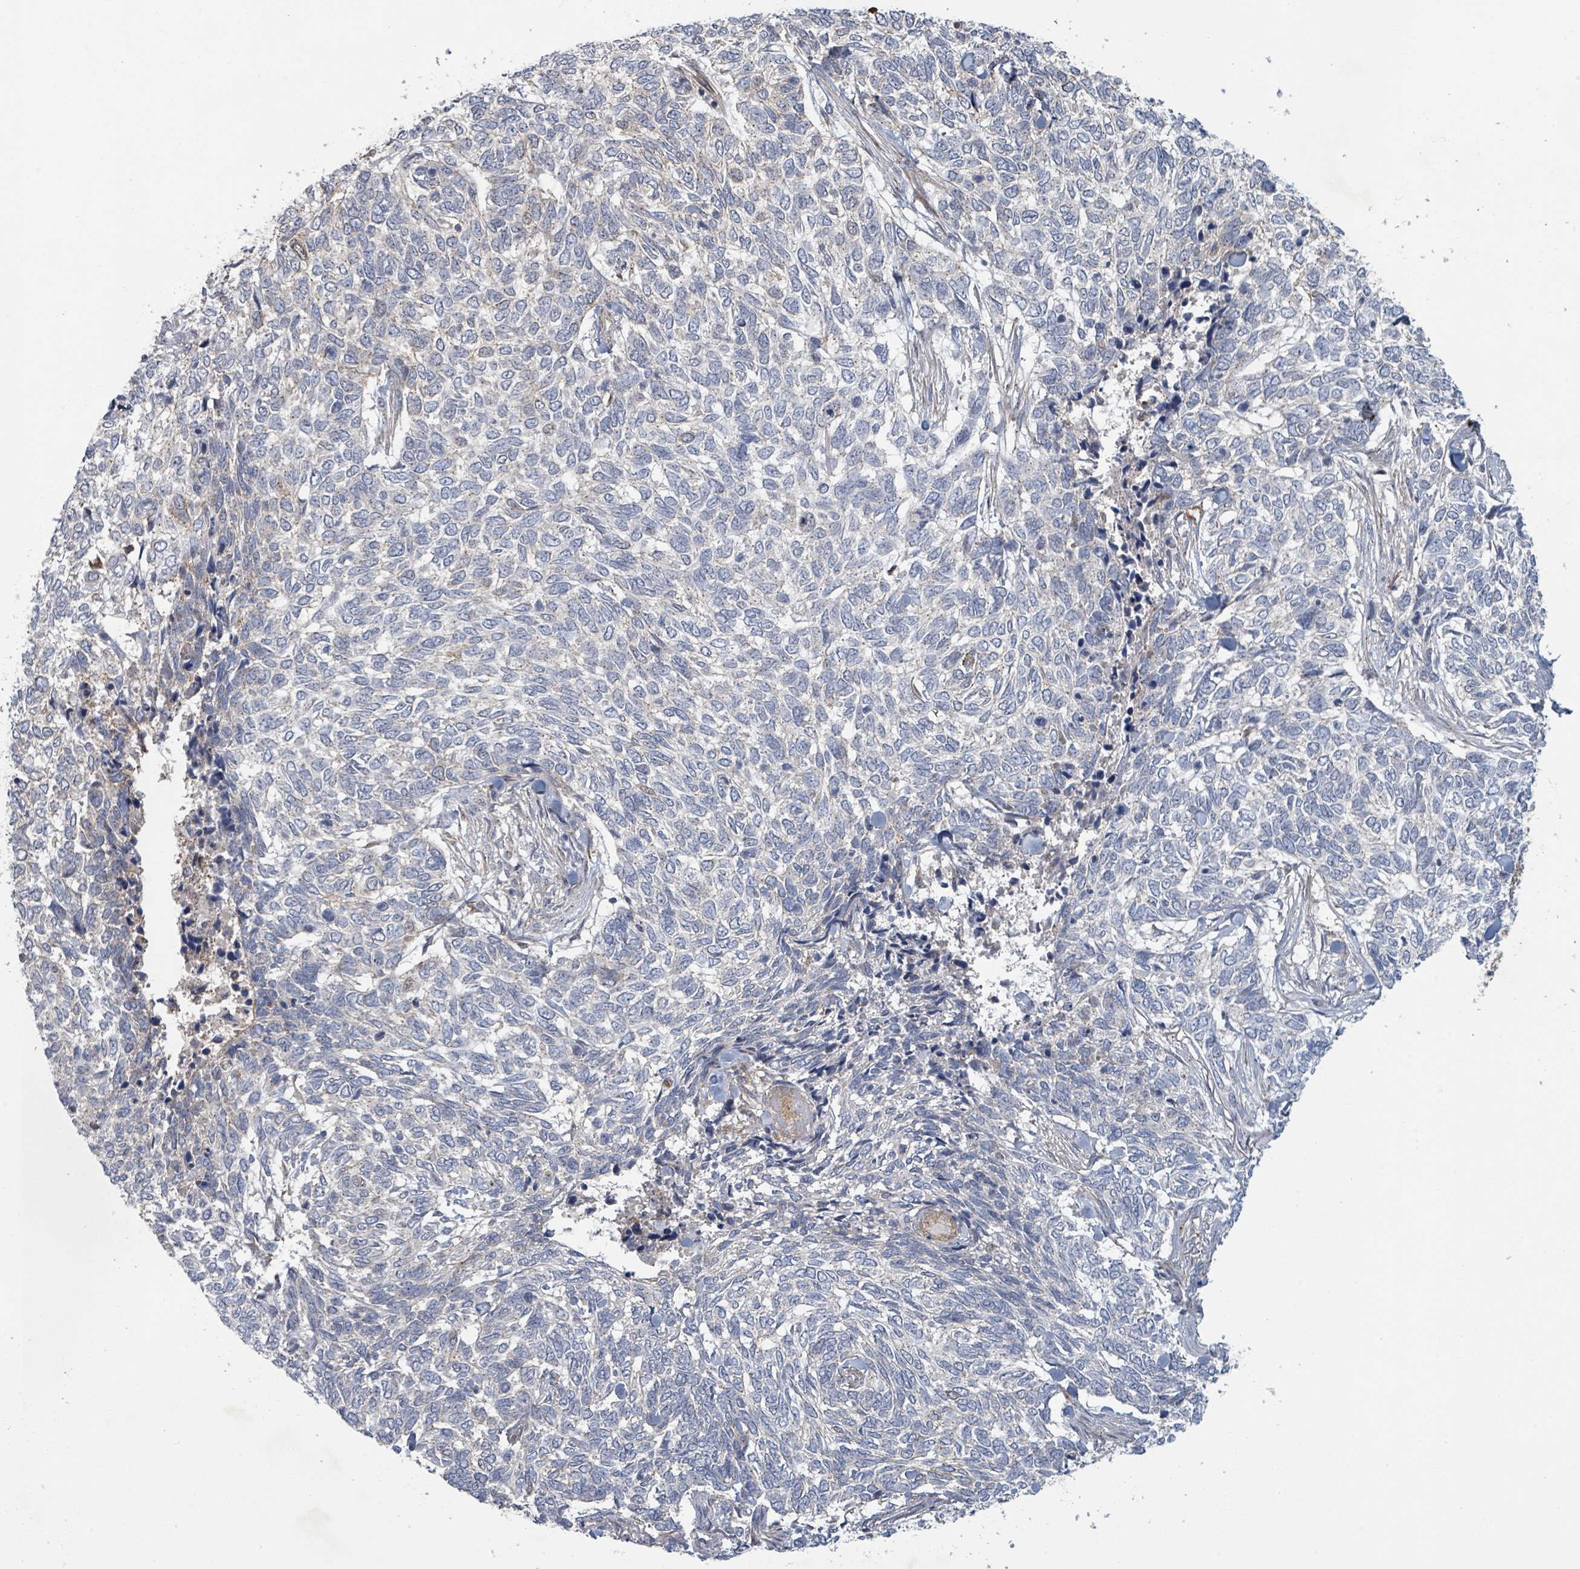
{"staining": {"intensity": "negative", "quantity": "none", "location": "none"}, "tissue": "skin cancer", "cell_type": "Tumor cells", "image_type": "cancer", "snomed": [{"axis": "morphology", "description": "Basal cell carcinoma"}, {"axis": "topography", "description": "Skin"}], "caption": "The micrograph demonstrates no significant staining in tumor cells of skin basal cell carcinoma.", "gene": "COL5A3", "patient": {"sex": "female", "age": 65}}